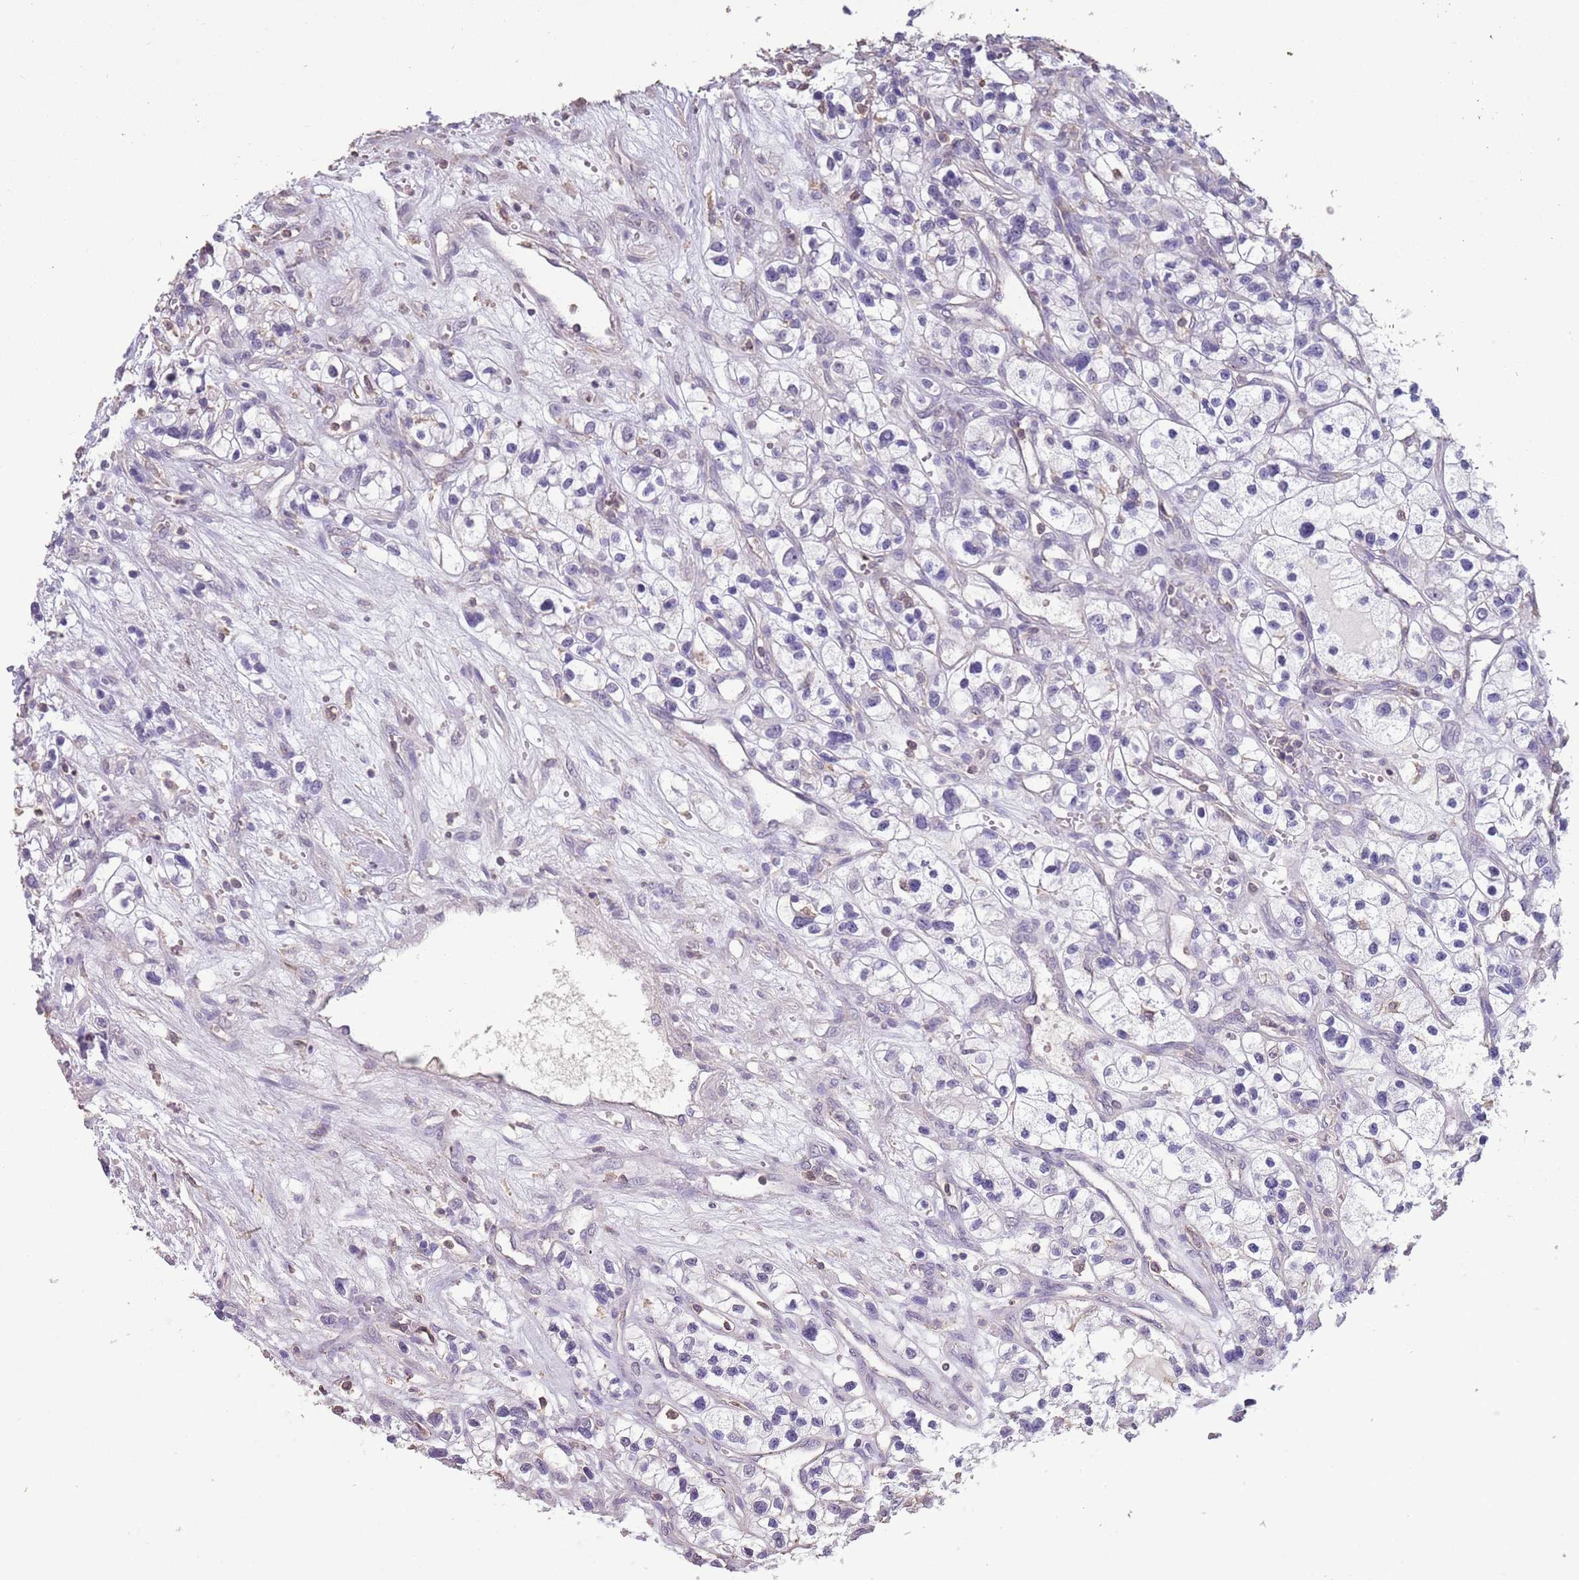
{"staining": {"intensity": "negative", "quantity": "none", "location": "none"}, "tissue": "renal cancer", "cell_type": "Tumor cells", "image_type": "cancer", "snomed": [{"axis": "morphology", "description": "Adenocarcinoma, NOS"}, {"axis": "topography", "description": "Kidney"}], "caption": "High magnification brightfield microscopy of renal cancer stained with DAB (brown) and counterstained with hematoxylin (blue): tumor cells show no significant staining. Brightfield microscopy of IHC stained with DAB (3,3'-diaminobenzidine) (brown) and hematoxylin (blue), captured at high magnification.", "gene": "SUN5", "patient": {"sex": "female", "age": 57}}